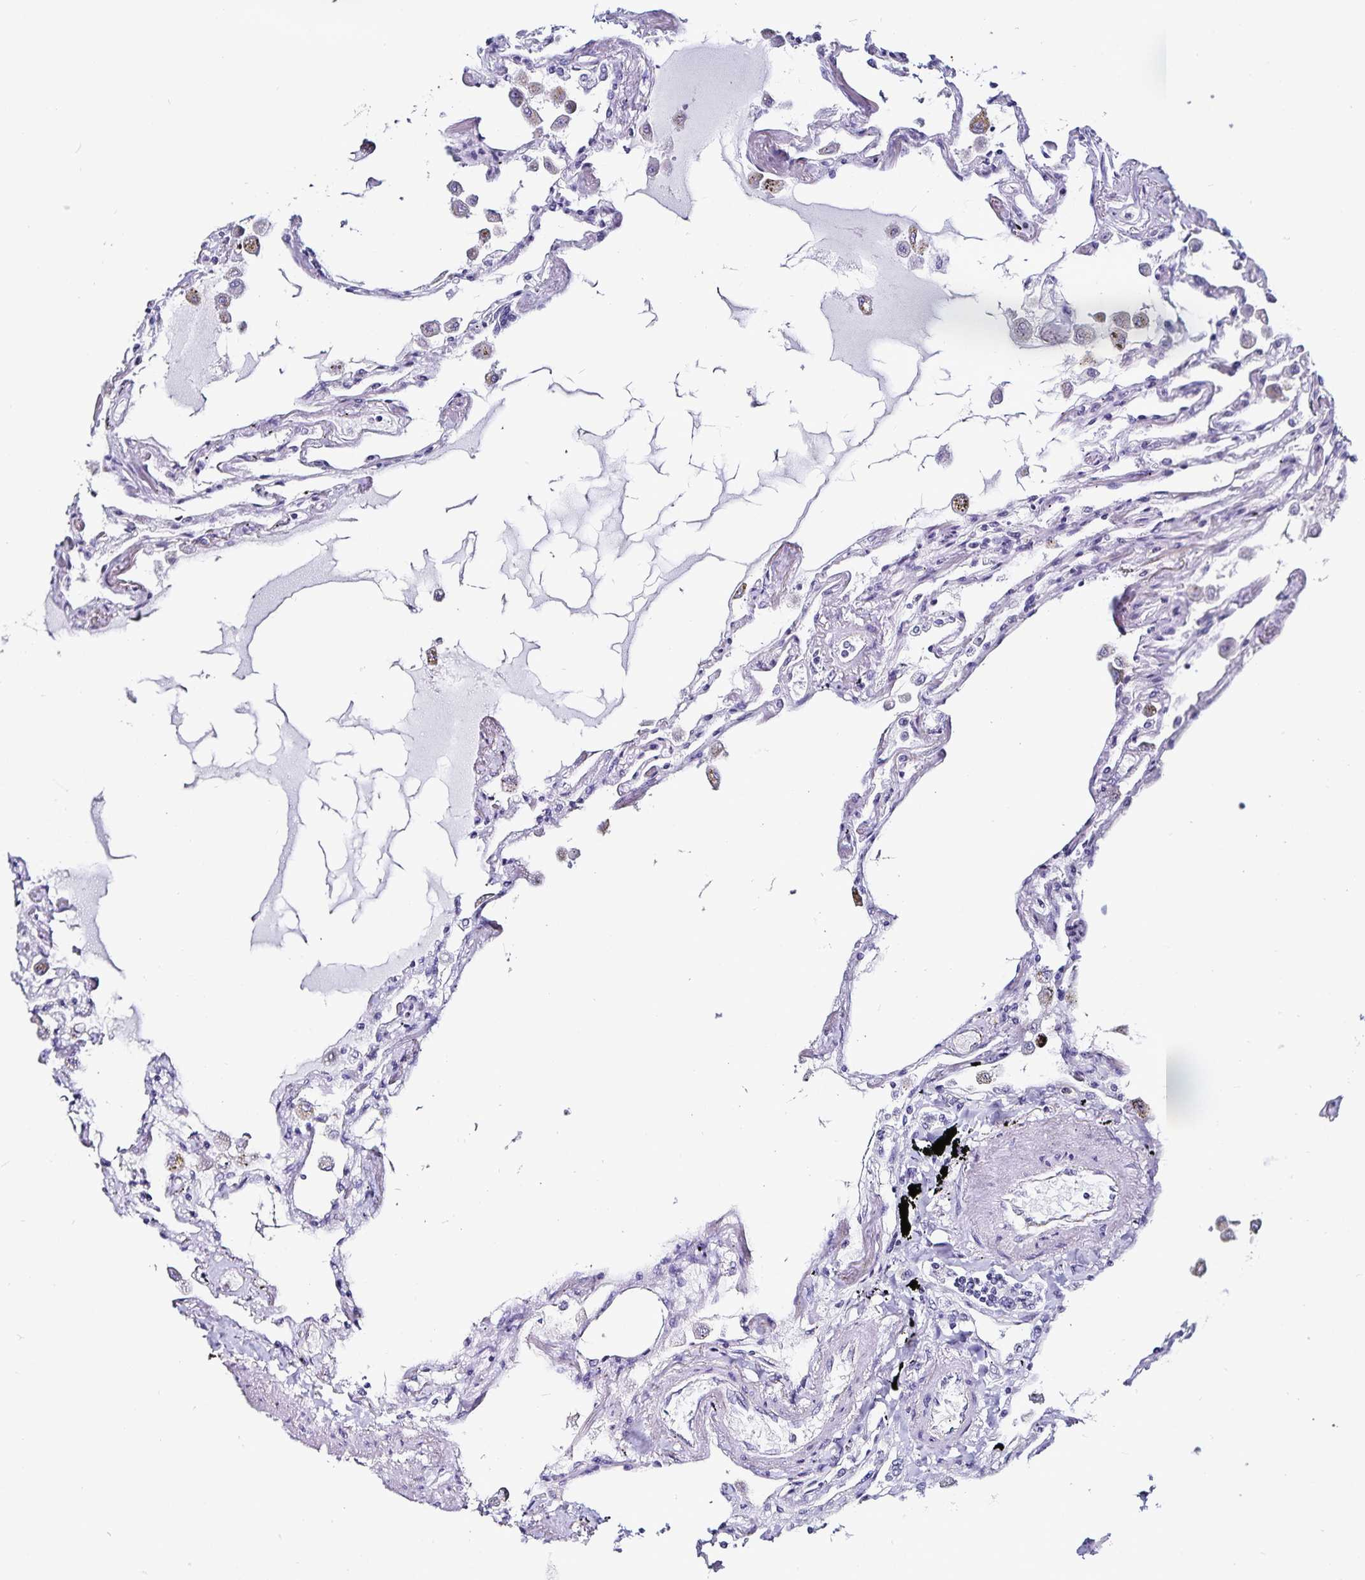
{"staining": {"intensity": "negative", "quantity": "none", "location": "none"}, "tissue": "lung", "cell_type": "Alveolar cells", "image_type": "normal", "snomed": [{"axis": "morphology", "description": "Normal tissue, NOS"}, {"axis": "morphology", "description": "Adenocarcinoma, NOS"}, {"axis": "topography", "description": "Cartilage tissue"}, {"axis": "topography", "description": "Lung"}], "caption": "The immunohistochemistry (IHC) photomicrograph has no significant expression in alveolar cells of lung. (Immunohistochemistry (ihc), brightfield microscopy, high magnification).", "gene": "TSPAN7", "patient": {"sex": "female", "age": 67}}